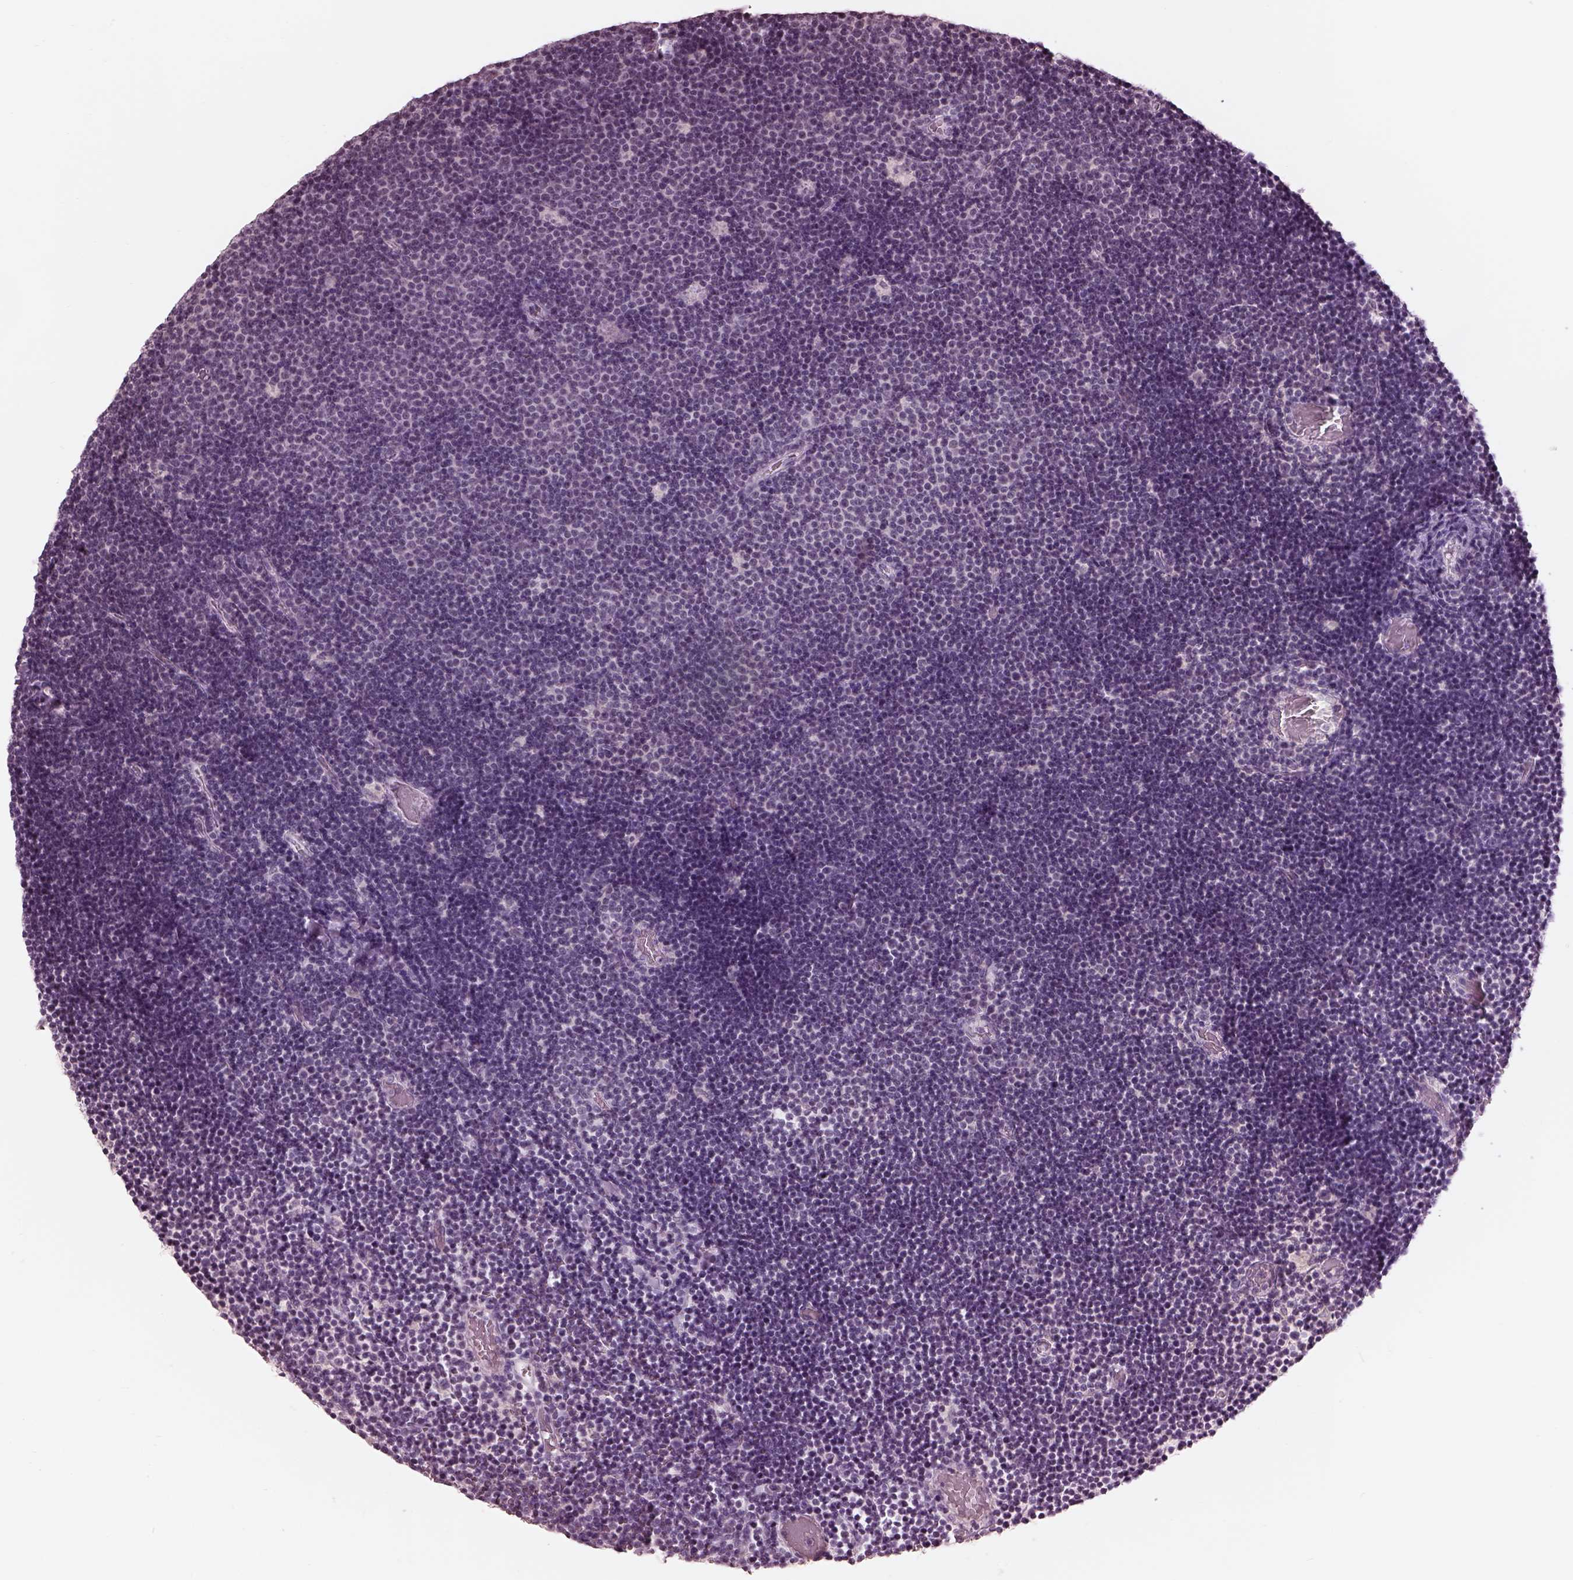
{"staining": {"intensity": "negative", "quantity": "none", "location": "none"}, "tissue": "lymphoma", "cell_type": "Tumor cells", "image_type": "cancer", "snomed": [{"axis": "morphology", "description": "Malignant lymphoma, non-Hodgkin's type, Low grade"}, {"axis": "topography", "description": "Brain"}], "caption": "A photomicrograph of human malignant lymphoma, non-Hodgkin's type (low-grade) is negative for staining in tumor cells. (Immunohistochemistry (ihc), brightfield microscopy, high magnification).", "gene": "GARIN4", "patient": {"sex": "female", "age": 66}}